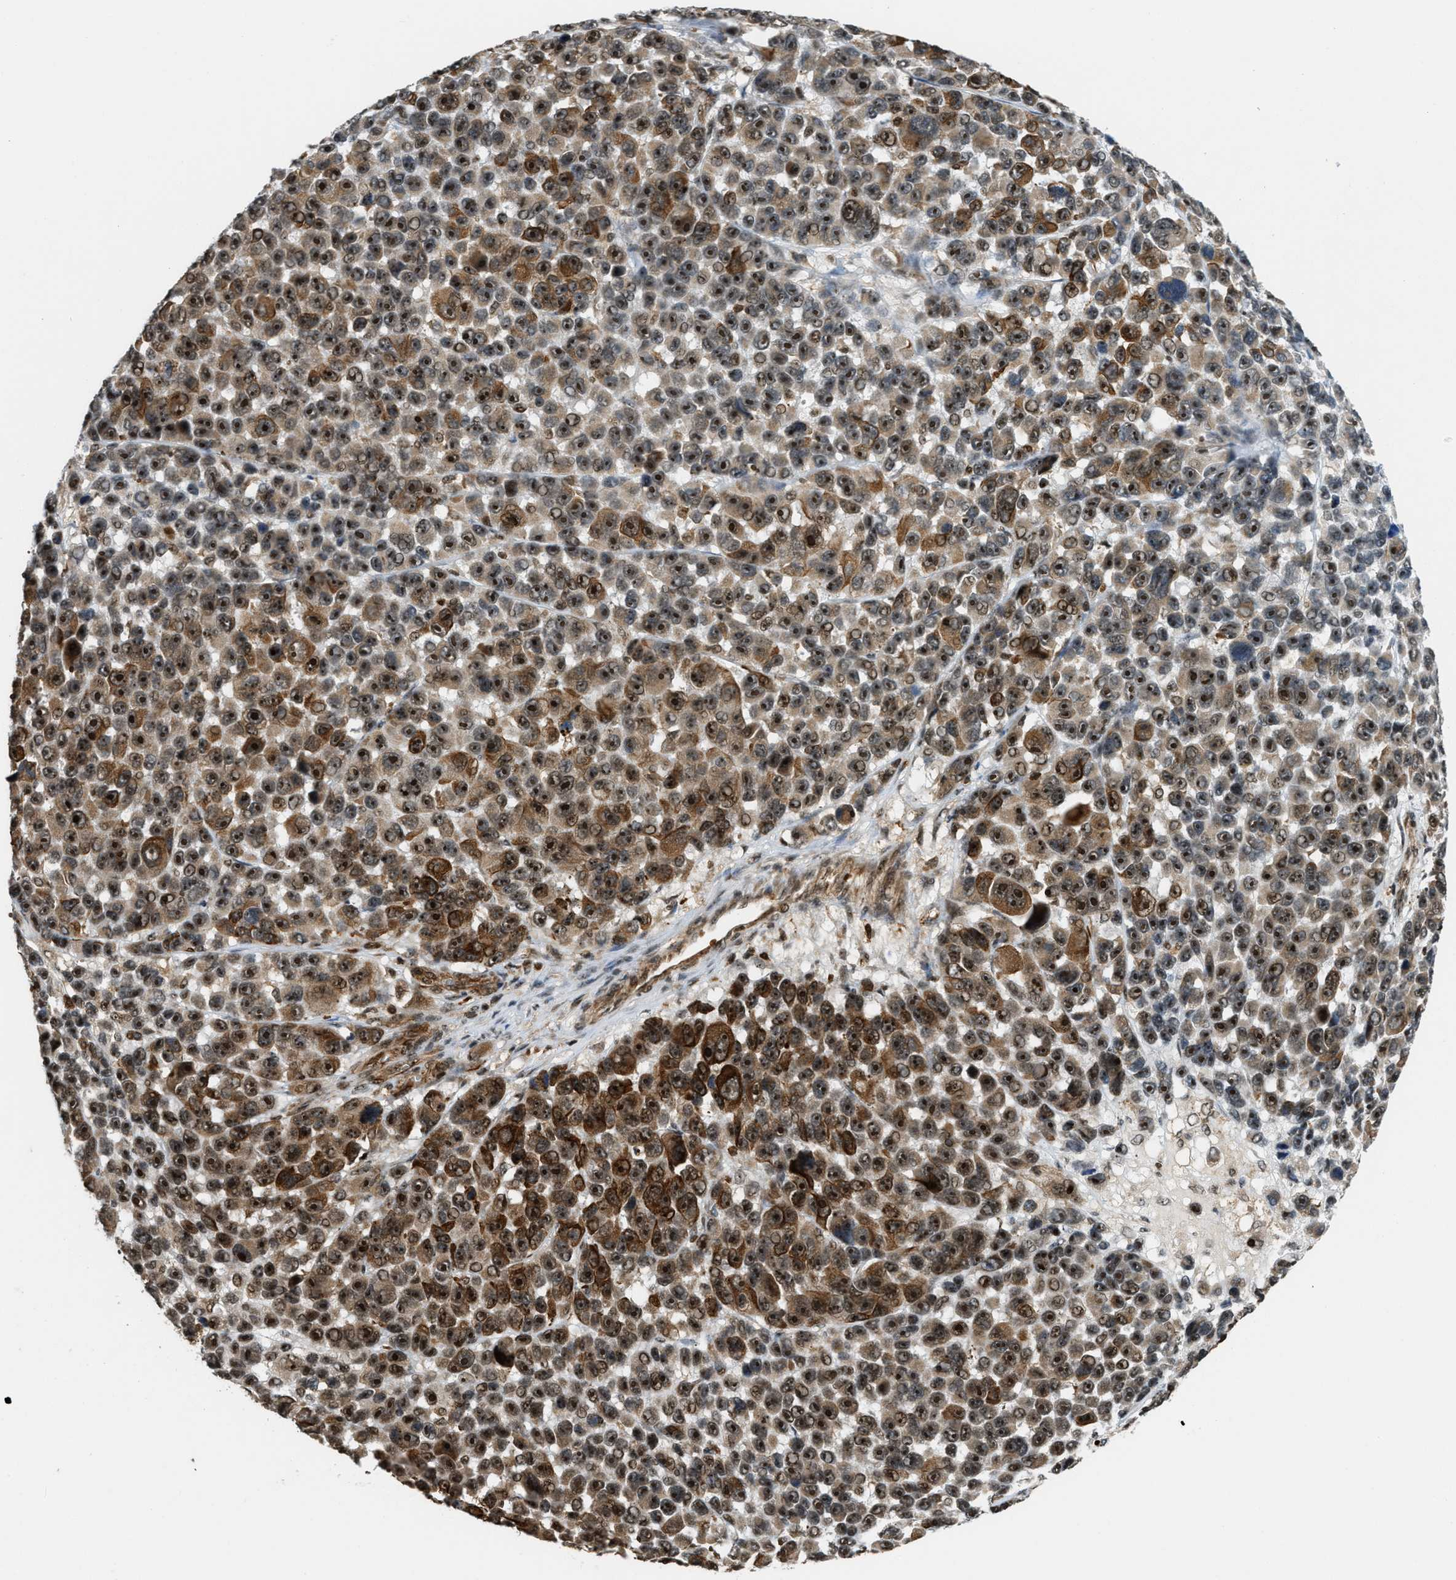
{"staining": {"intensity": "strong", "quantity": ">75%", "location": "nuclear"}, "tissue": "melanoma", "cell_type": "Tumor cells", "image_type": "cancer", "snomed": [{"axis": "morphology", "description": "Malignant melanoma, NOS"}, {"axis": "topography", "description": "Skin"}], "caption": "Immunohistochemistry histopathology image of malignant melanoma stained for a protein (brown), which reveals high levels of strong nuclear staining in about >75% of tumor cells.", "gene": "E2F1", "patient": {"sex": "male", "age": 53}}